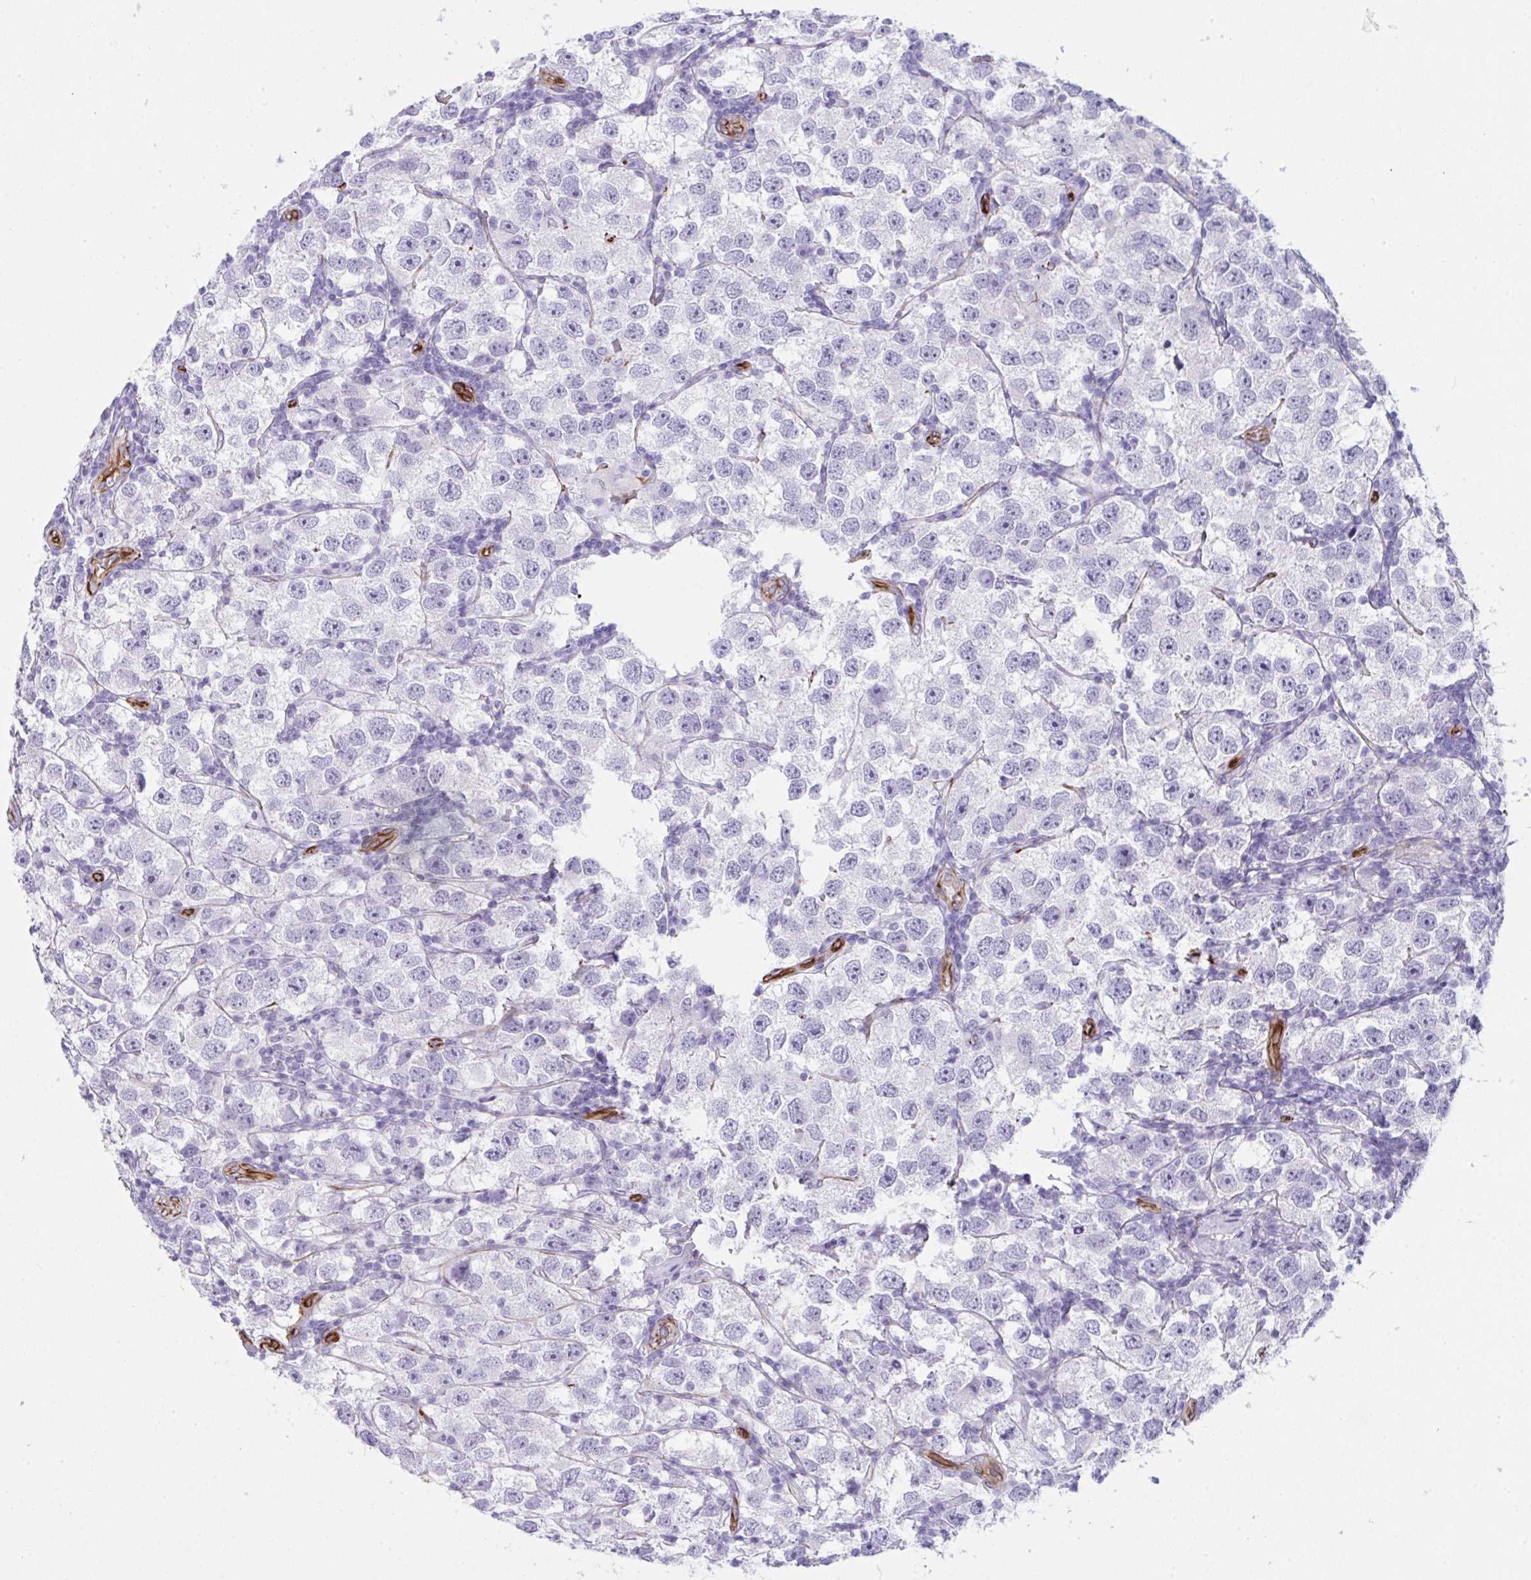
{"staining": {"intensity": "negative", "quantity": "none", "location": "none"}, "tissue": "testis cancer", "cell_type": "Tumor cells", "image_type": "cancer", "snomed": [{"axis": "morphology", "description": "Seminoma, NOS"}, {"axis": "topography", "description": "Testis"}], "caption": "Testis cancer stained for a protein using immunohistochemistry (IHC) displays no expression tumor cells.", "gene": "SLC35B1", "patient": {"sex": "male", "age": 26}}